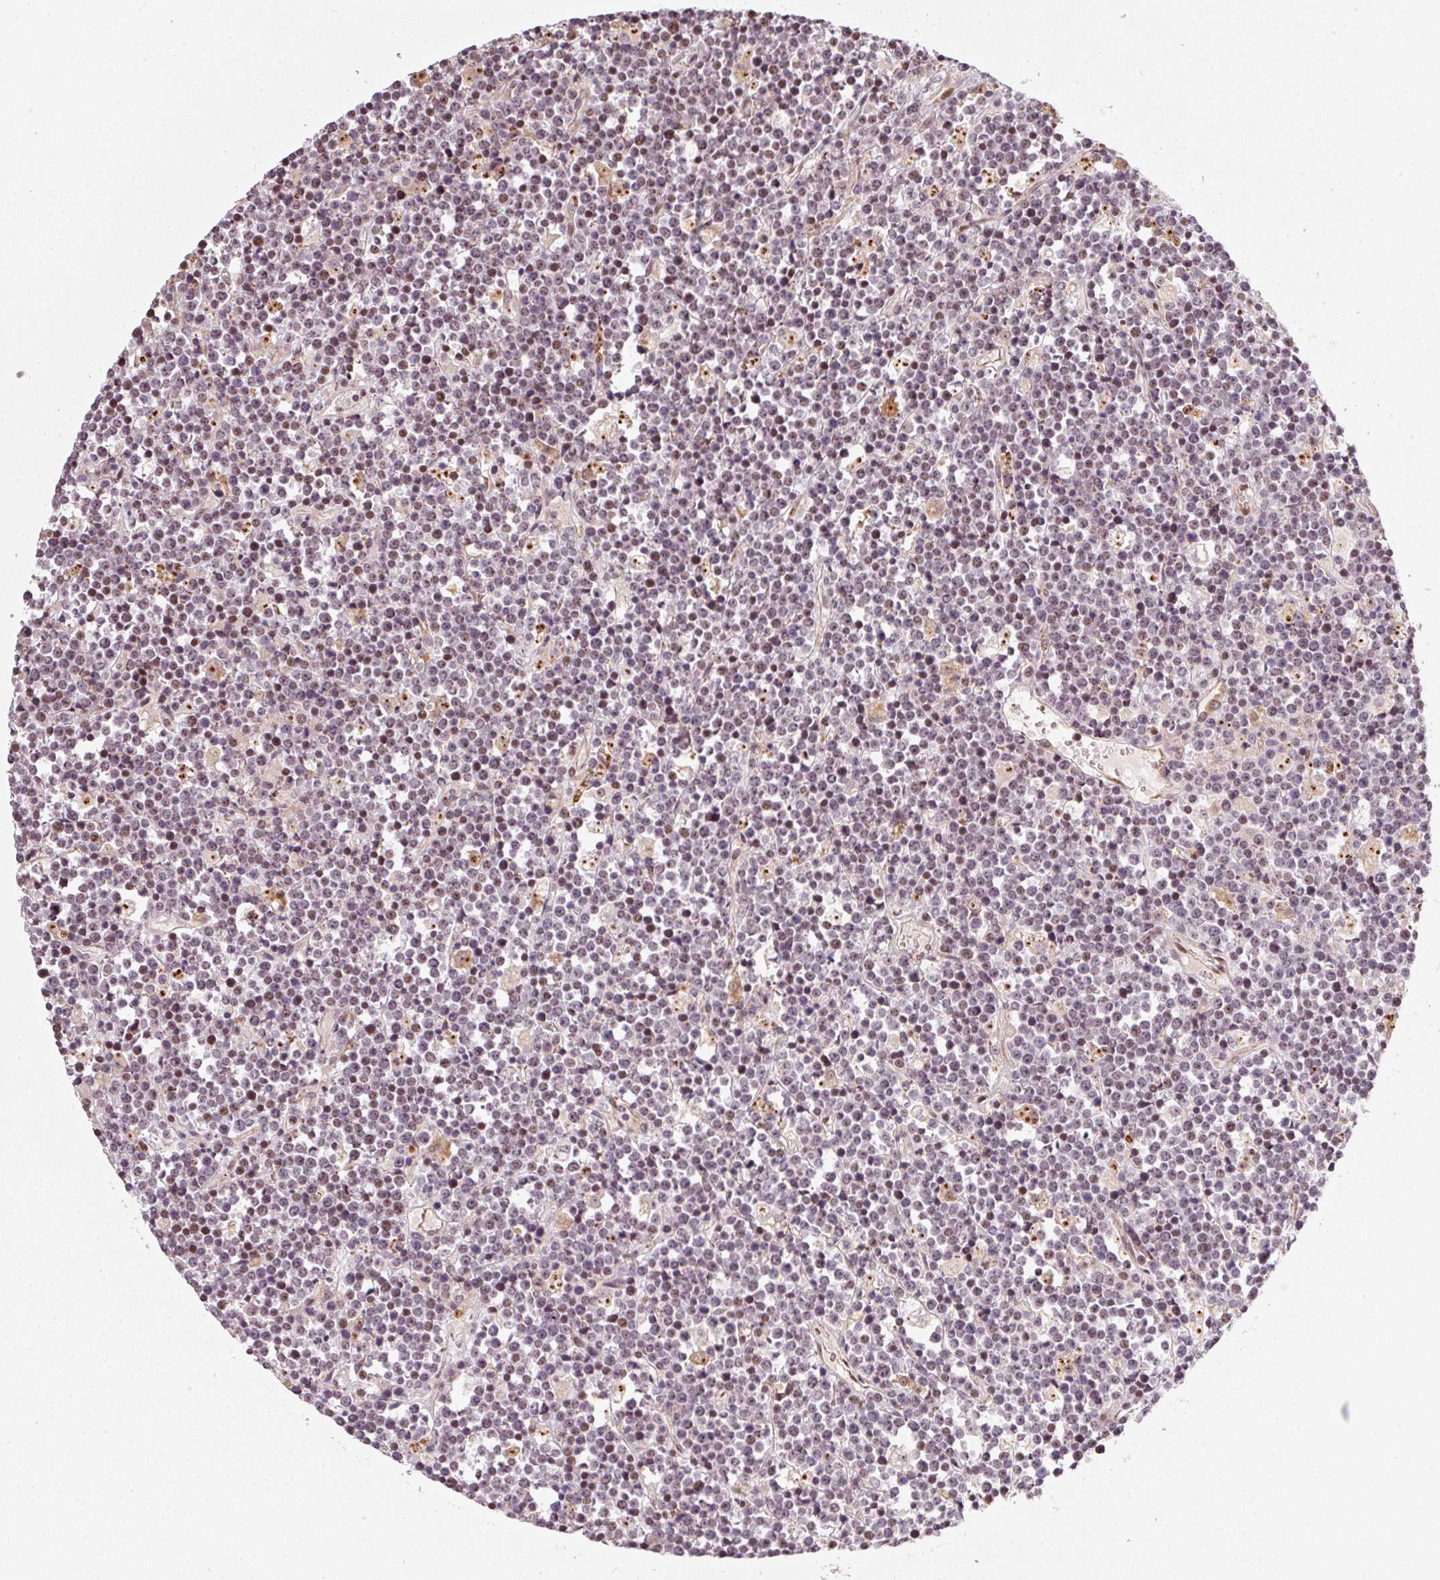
{"staining": {"intensity": "weak", "quantity": "25%-75%", "location": "nuclear"}, "tissue": "lymphoma", "cell_type": "Tumor cells", "image_type": "cancer", "snomed": [{"axis": "morphology", "description": "Malignant lymphoma, non-Hodgkin's type, High grade"}, {"axis": "topography", "description": "Ovary"}], "caption": "IHC photomicrograph of human lymphoma stained for a protein (brown), which reveals low levels of weak nuclear staining in about 25%-75% of tumor cells.", "gene": "MXRA8", "patient": {"sex": "female", "age": 56}}